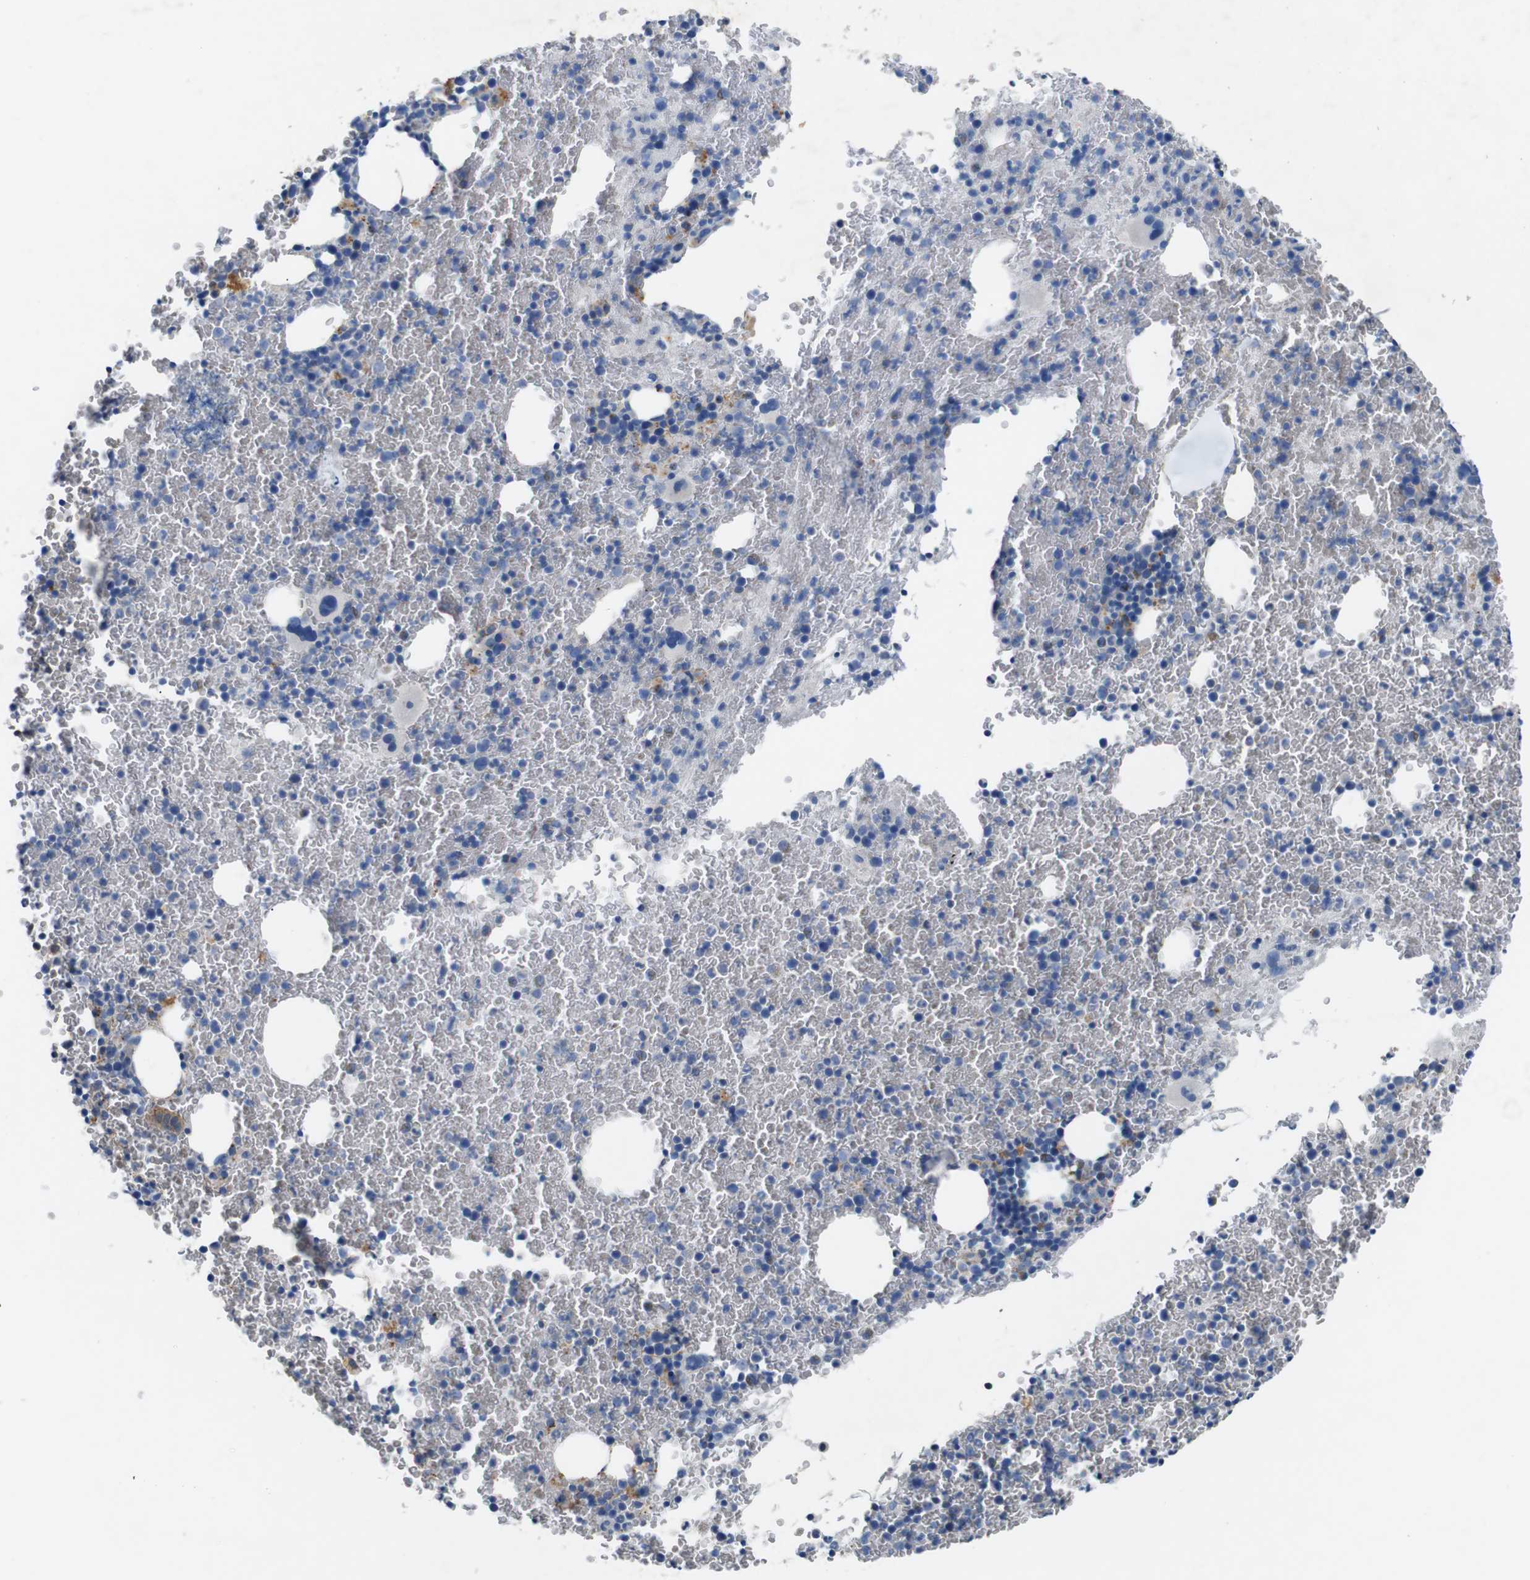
{"staining": {"intensity": "moderate", "quantity": "<25%", "location": "cytoplasmic/membranous"}, "tissue": "bone marrow", "cell_type": "Hematopoietic cells", "image_type": "normal", "snomed": [{"axis": "morphology", "description": "Normal tissue, NOS"}, {"axis": "morphology", "description": "Inflammation, NOS"}, {"axis": "topography", "description": "Bone marrow"}], "caption": "This micrograph exhibits IHC staining of benign bone marrow, with low moderate cytoplasmic/membranous positivity in about <25% of hematopoietic cells.", "gene": "NHLRC3", "patient": {"sex": "female", "age": 17}}